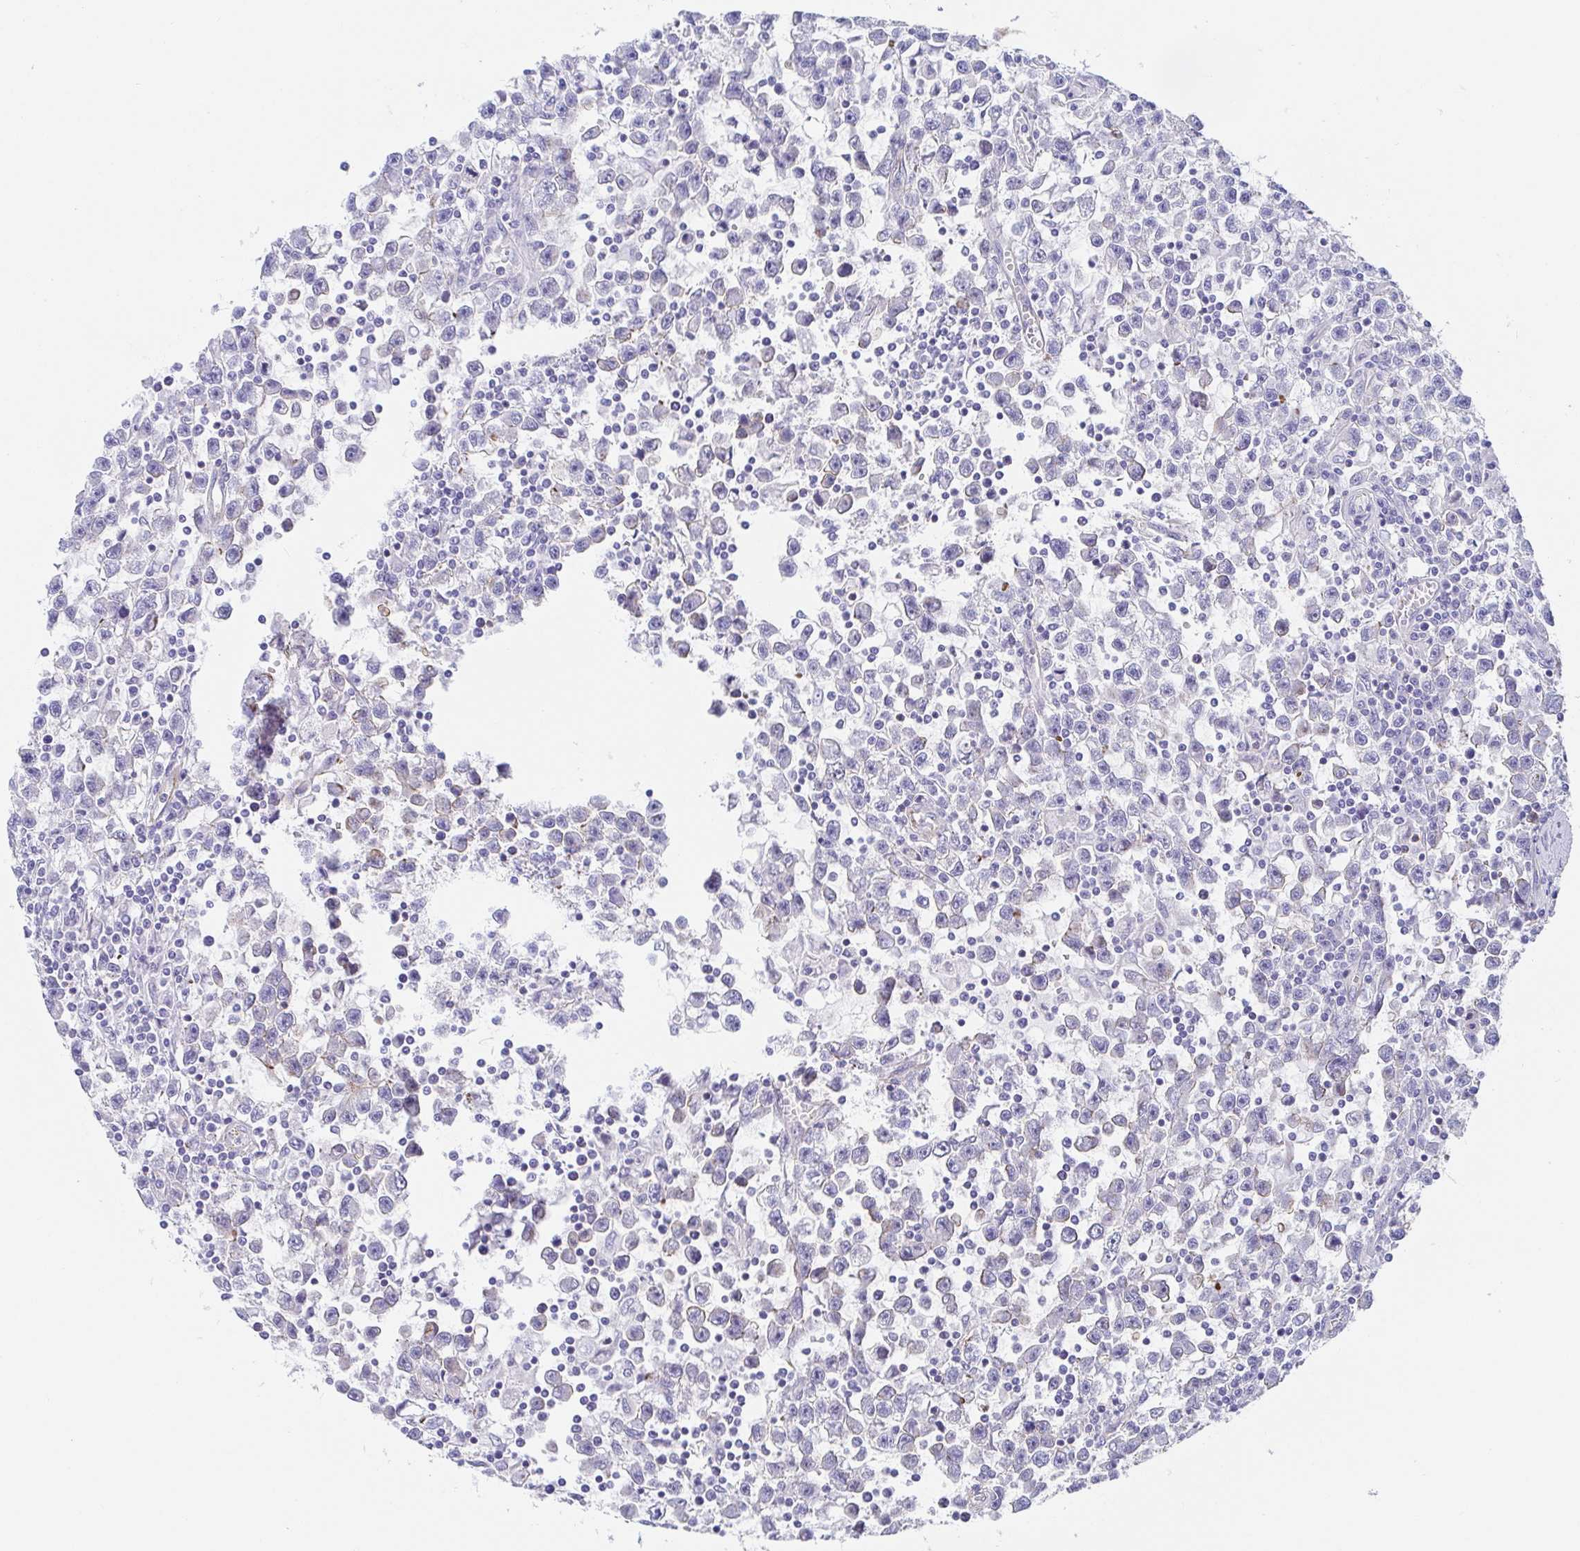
{"staining": {"intensity": "negative", "quantity": "none", "location": "none"}, "tissue": "testis cancer", "cell_type": "Tumor cells", "image_type": "cancer", "snomed": [{"axis": "morphology", "description": "Seminoma, NOS"}, {"axis": "topography", "description": "Testis"}], "caption": "This is a histopathology image of IHC staining of testis seminoma, which shows no staining in tumor cells.", "gene": "TRAM2", "patient": {"sex": "male", "age": 31}}